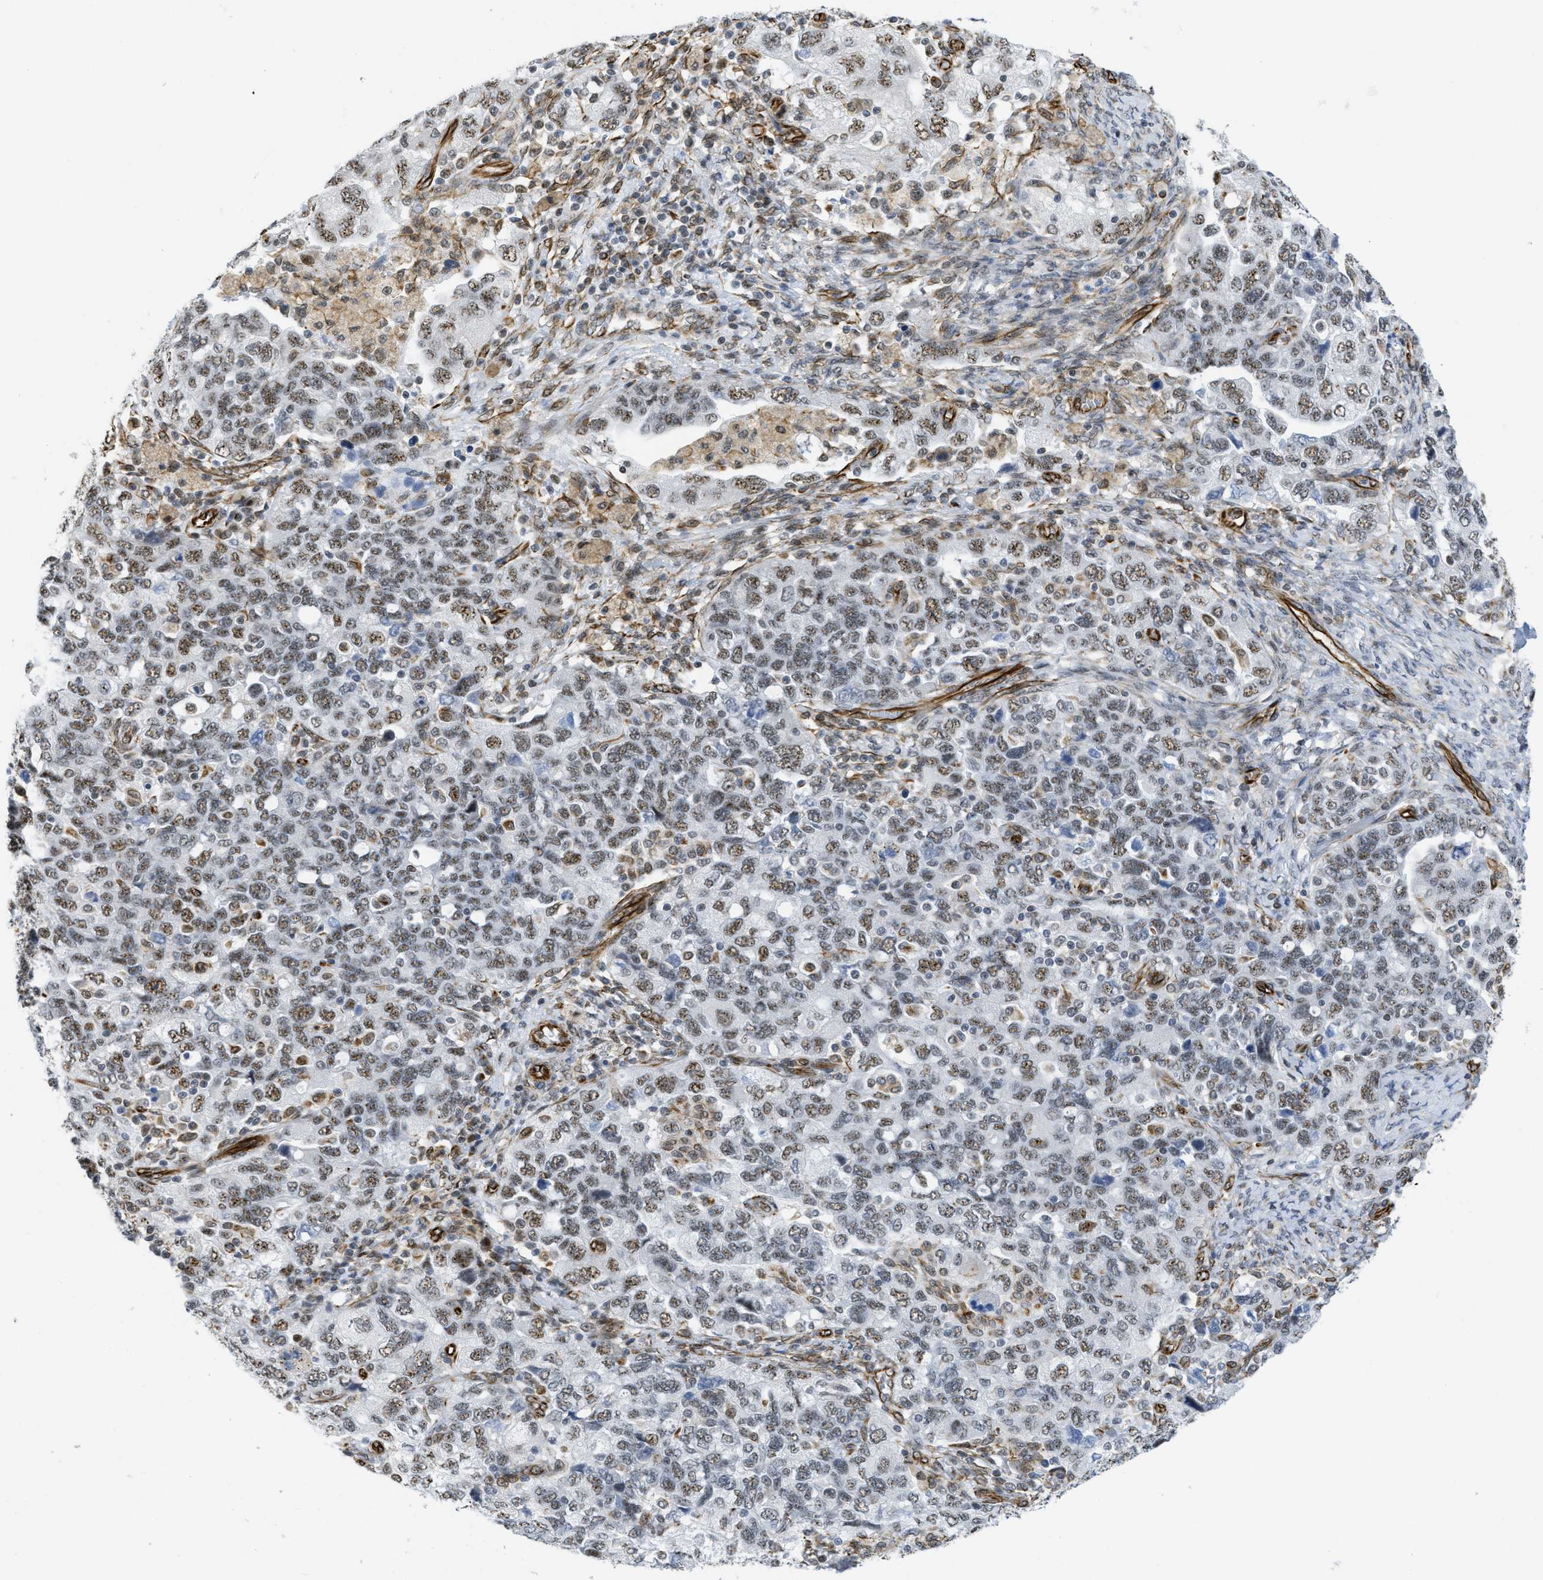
{"staining": {"intensity": "moderate", "quantity": "25%-75%", "location": "nuclear"}, "tissue": "ovarian cancer", "cell_type": "Tumor cells", "image_type": "cancer", "snomed": [{"axis": "morphology", "description": "Carcinoma, NOS"}, {"axis": "morphology", "description": "Cystadenocarcinoma, serous, NOS"}, {"axis": "topography", "description": "Ovary"}], "caption": "Human ovarian serous cystadenocarcinoma stained for a protein (brown) exhibits moderate nuclear positive staining in approximately 25%-75% of tumor cells.", "gene": "LRRC8B", "patient": {"sex": "female", "age": 69}}